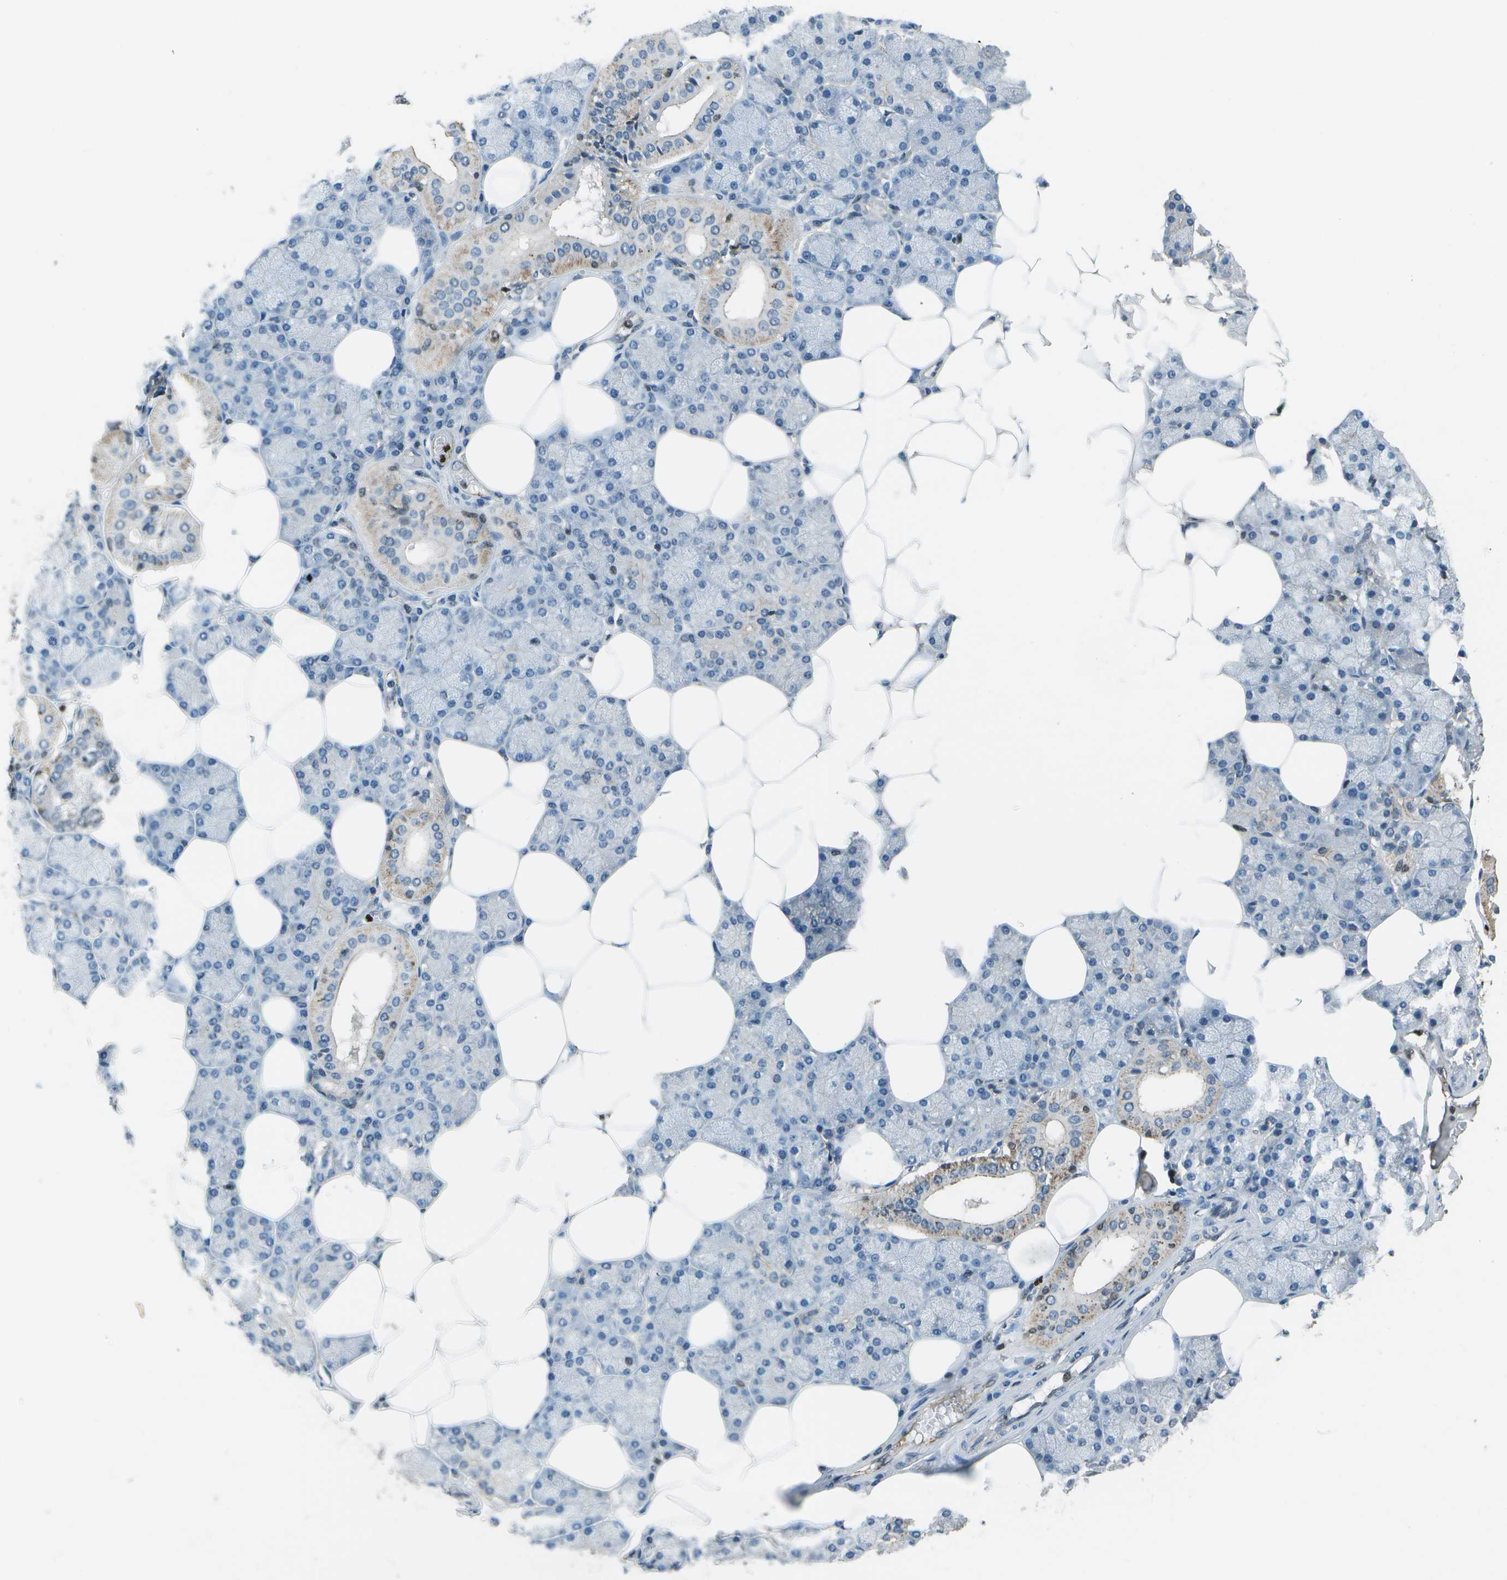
{"staining": {"intensity": "moderate", "quantity": "<25%", "location": "cytoplasmic/membranous"}, "tissue": "salivary gland", "cell_type": "Glandular cells", "image_type": "normal", "snomed": [{"axis": "morphology", "description": "Normal tissue, NOS"}, {"axis": "topography", "description": "Salivary gland"}], "caption": "Protein staining by IHC shows moderate cytoplasmic/membranous positivity in approximately <25% of glandular cells in unremarkable salivary gland. The staining was performed using DAB (3,3'-diaminobenzidine) to visualize the protein expression in brown, while the nuclei were stained in blue with hematoxylin (Magnification: 20x).", "gene": "PDLIM1", "patient": {"sex": "male", "age": 62}}